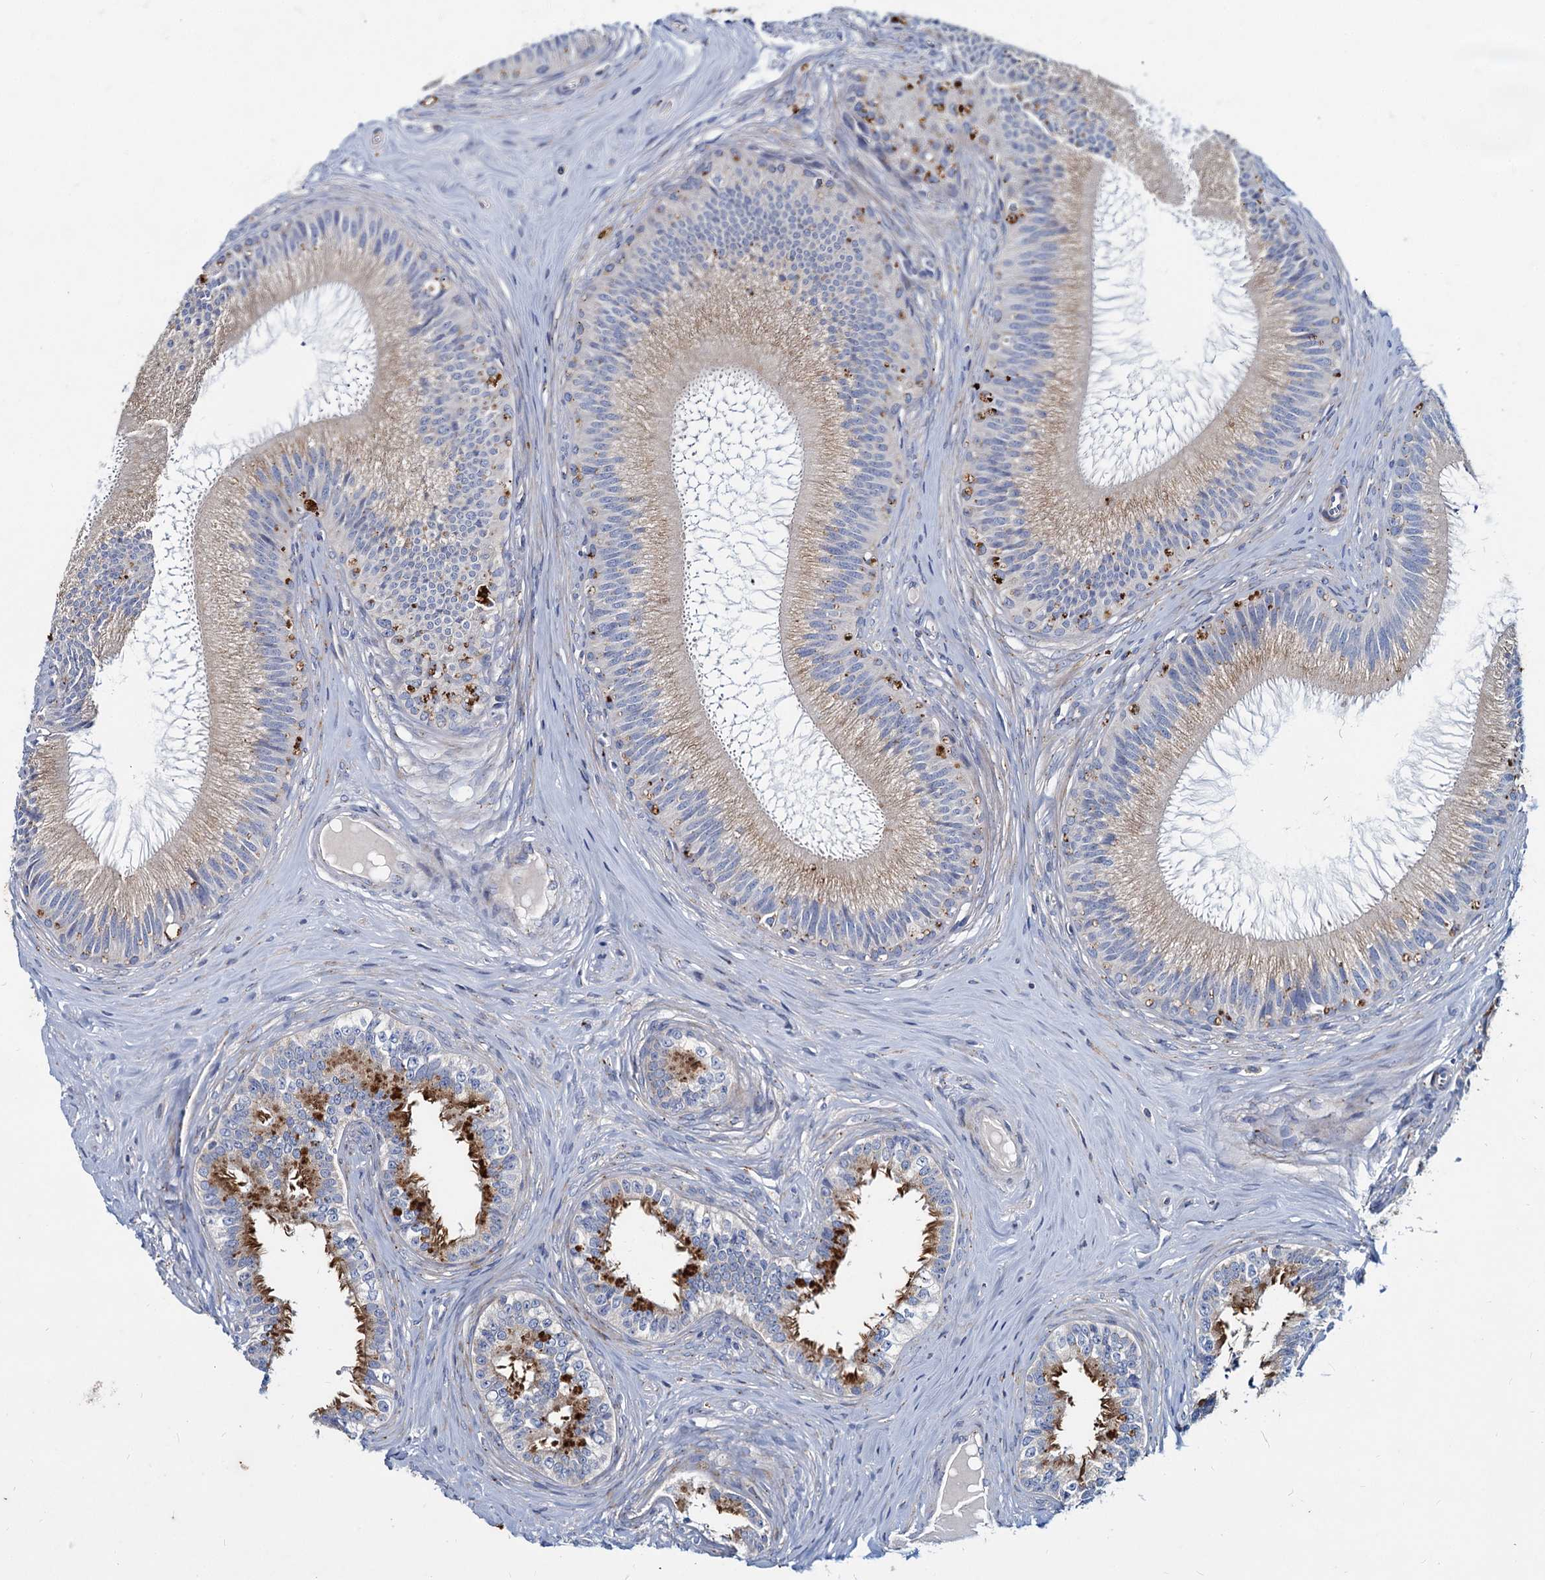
{"staining": {"intensity": "weak", "quantity": "25%-75%", "location": "cytoplasmic/membranous"}, "tissue": "epididymis", "cell_type": "Glandular cells", "image_type": "normal", "snomed": [{"axis": "morphology", "description": "Normal tissue, NOS"}, {"axis": "topography", "description": "Epididymis"}], "caption": "This micrograph displays unremarkable epididymis stained with immunohistochemistry (IHC) to label a protein in brown. The cytoplasmic/membranous of glandular cells show weak positivity for the protein. Nuclei are counter-stained blue.", "gene": "AGBL4", "patient": {"sex": "male", "age": 46}}